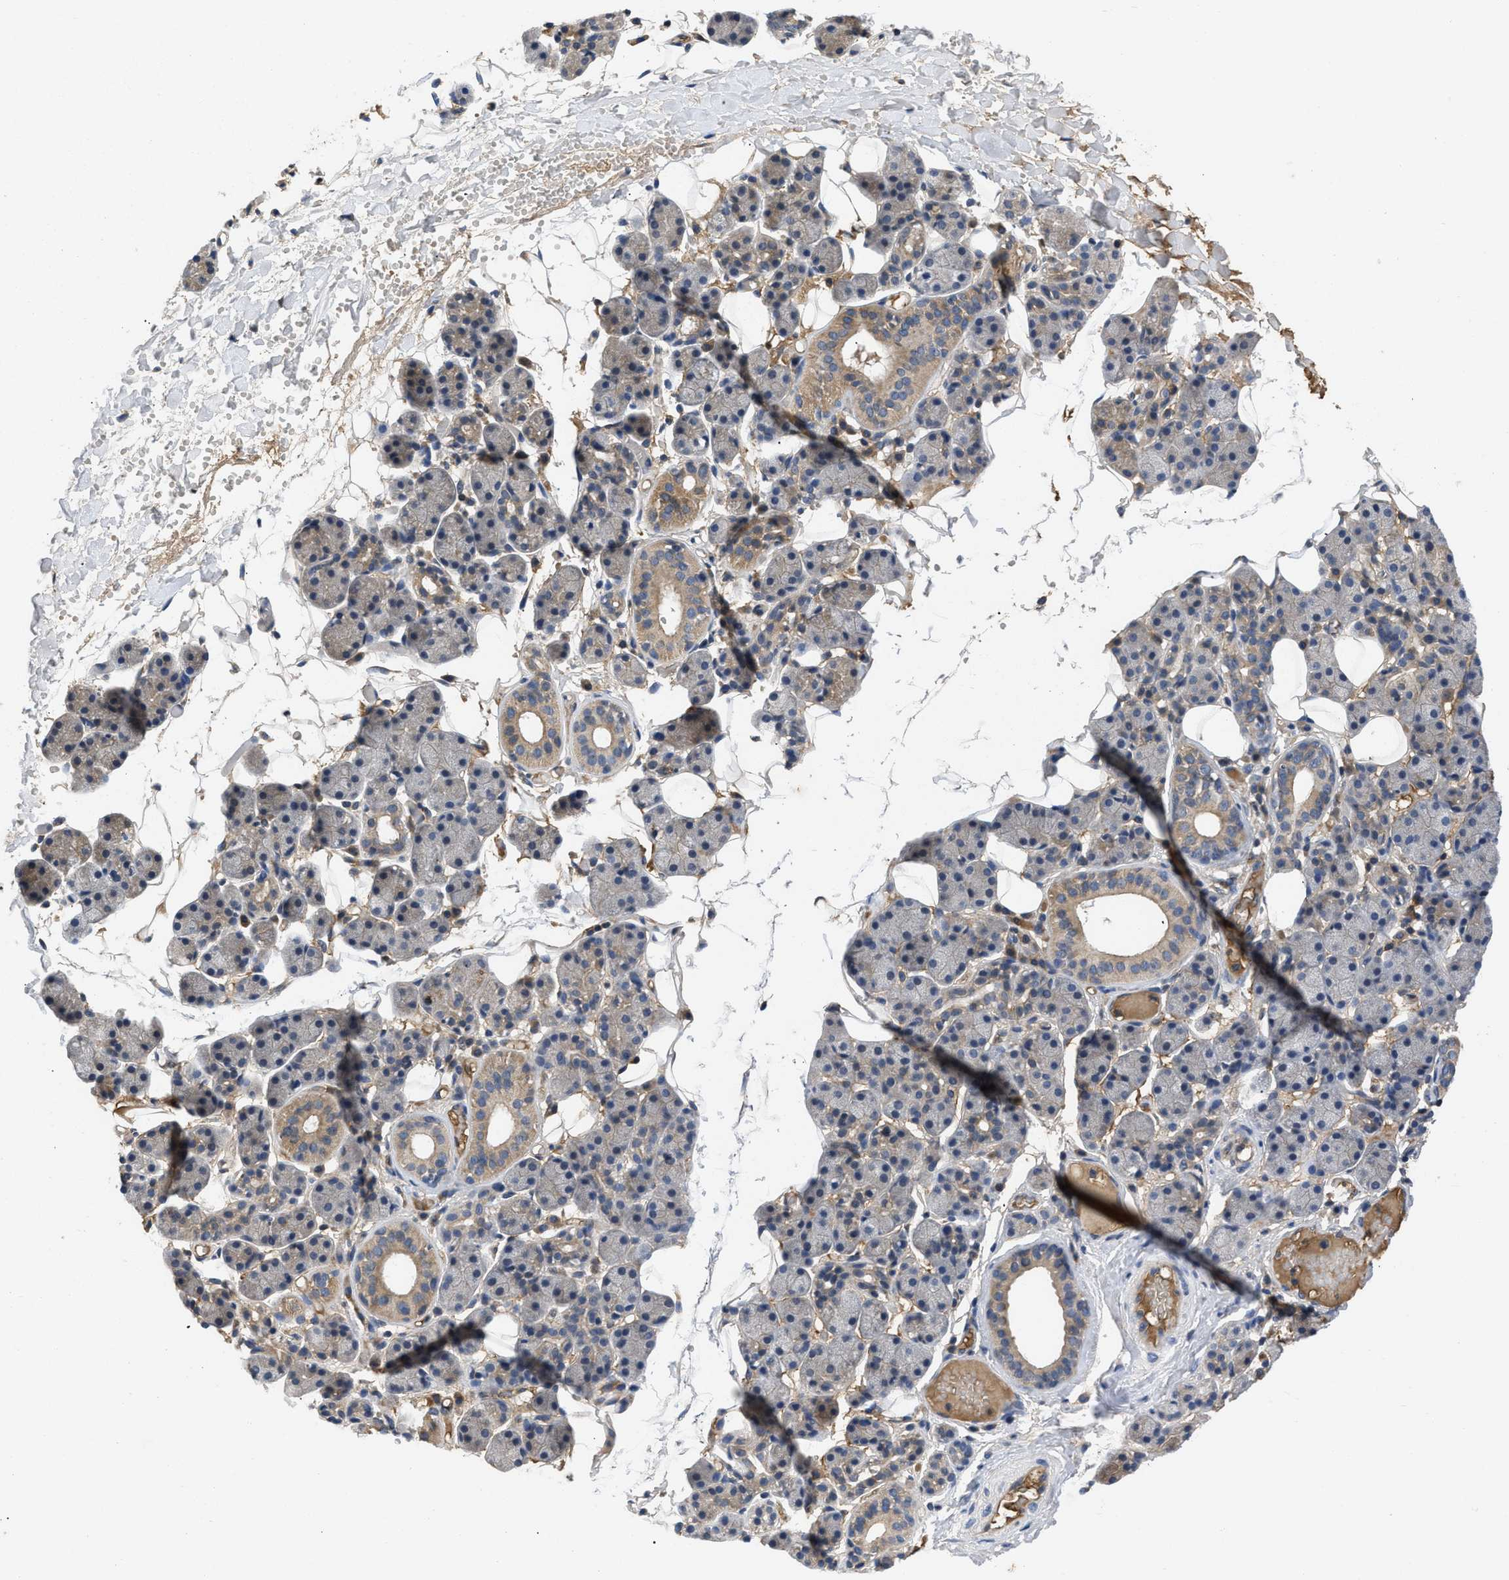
{"staining": {"intensity": "moderate", "quantity": "25%-75%", "location": "cytoplasmic/membranous"}, "tissue": "salivary gland", "cell_type": "Glandular cells", "image_type": "normal", "snomed": [{"axis": "morphology", "description": "Normal tissue, NOS"}, {"axis": "topography", "description": "Salivary gland"}], "caption": "Salivary gland stained with IHC reveals moderate cytoplasmic/membranous positivity in about 25%-75% of glandular cells.", "gene": "VPS4A", "patient": {"sex": "female", "age": 33}}